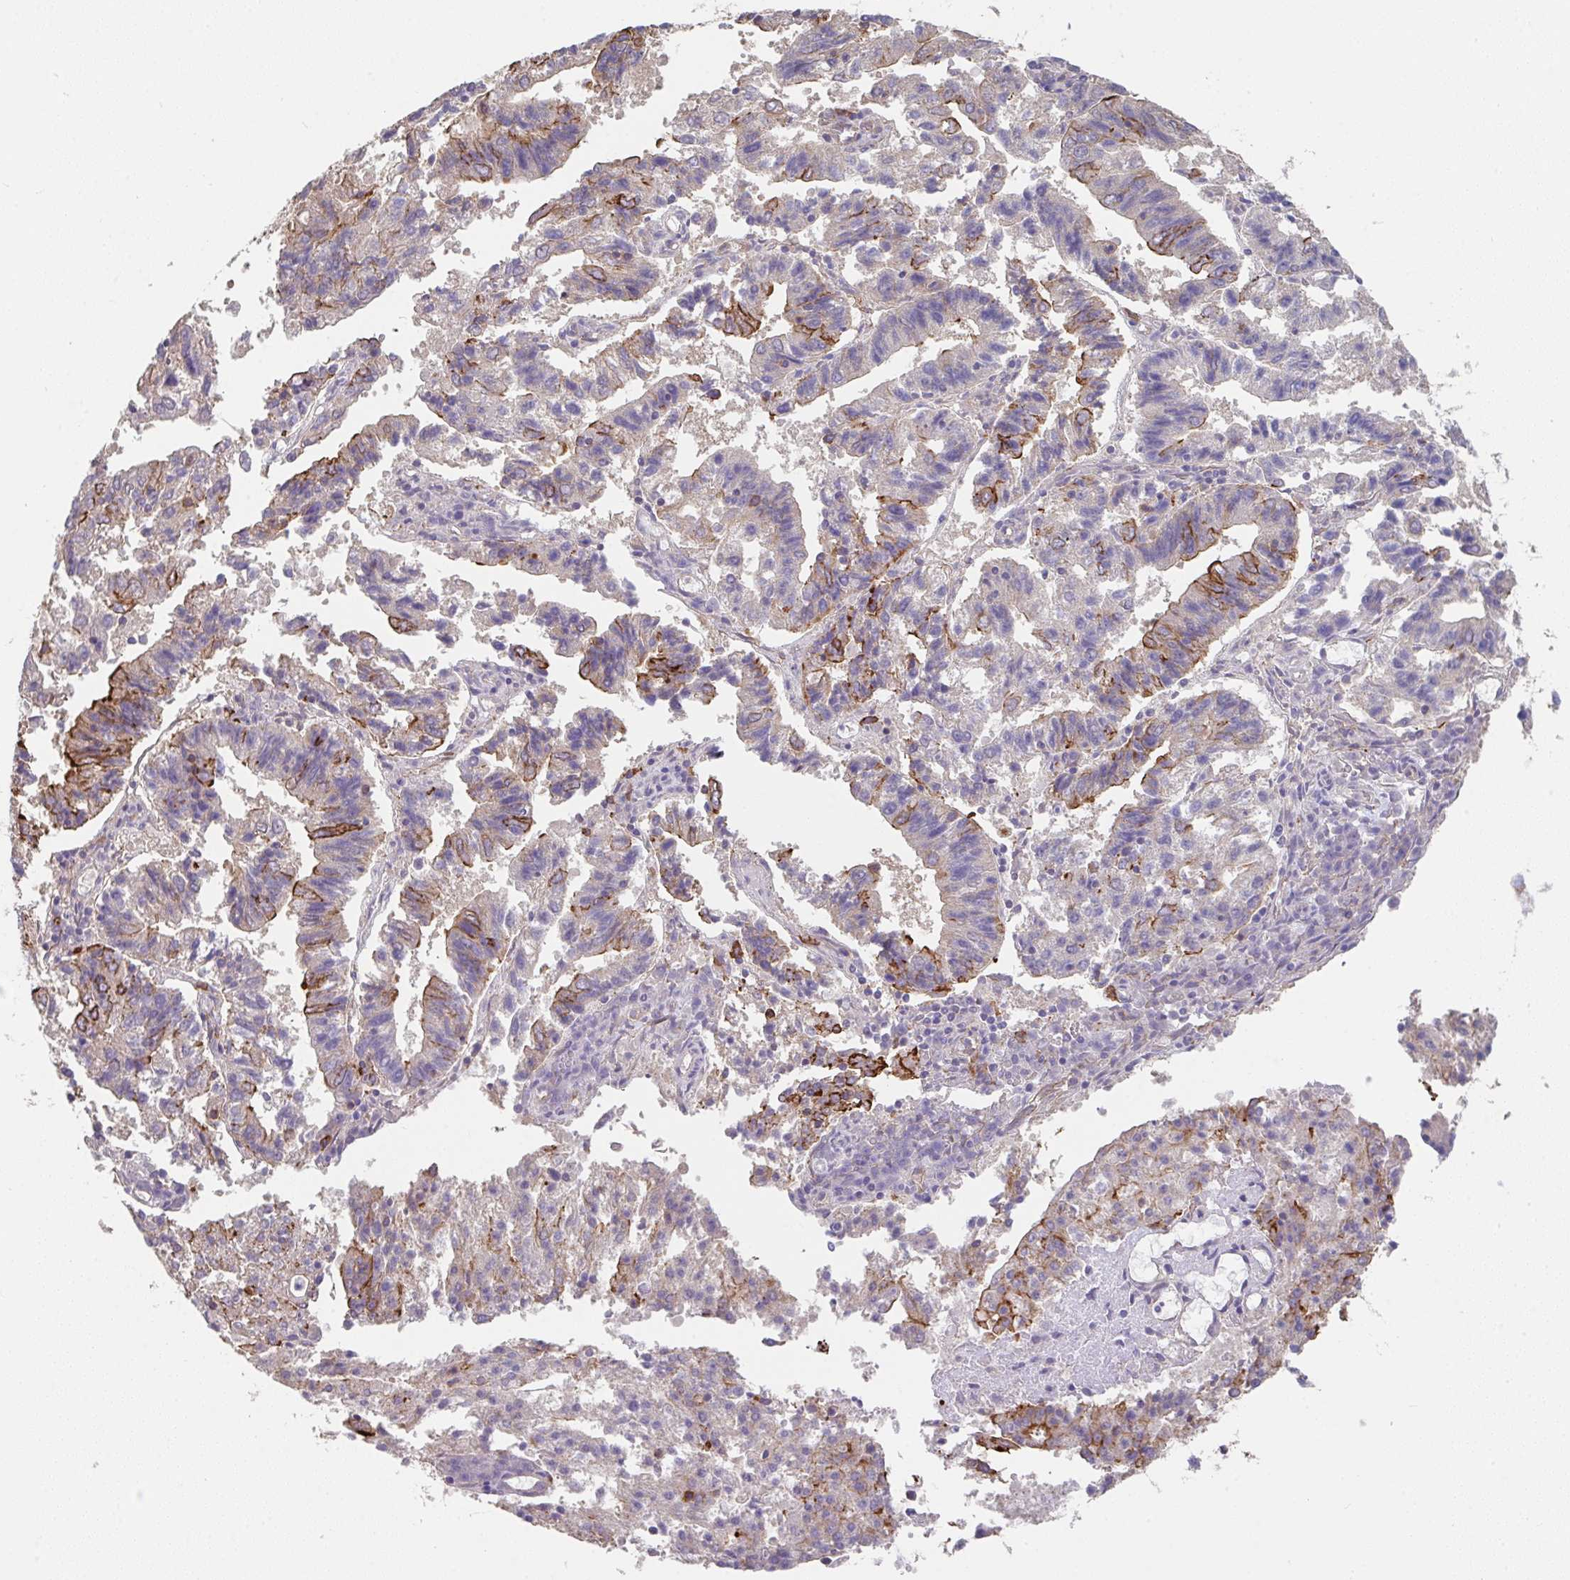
{"staining": {"intensity": "strong", "quantity": "<25%", "location": "cytoplasmic/membranous"}, "tissue": "endometrial cancer", "cell_type": "Tumor cells", "image_type": "cancer", "snomed": [{"axis": "morphology", "description": "Adenocarcinoma, NOS"}, {"axis": "topography", "description": "Endometrium"}], "caption": "Protein staining of adenocarcinoma (endometrial) tissue reveals strong cytoplasmic/membranous staining in about <25% of tumor cells.", "gene": "DBN1", "patient": {"sex": "female", "age": 82}}